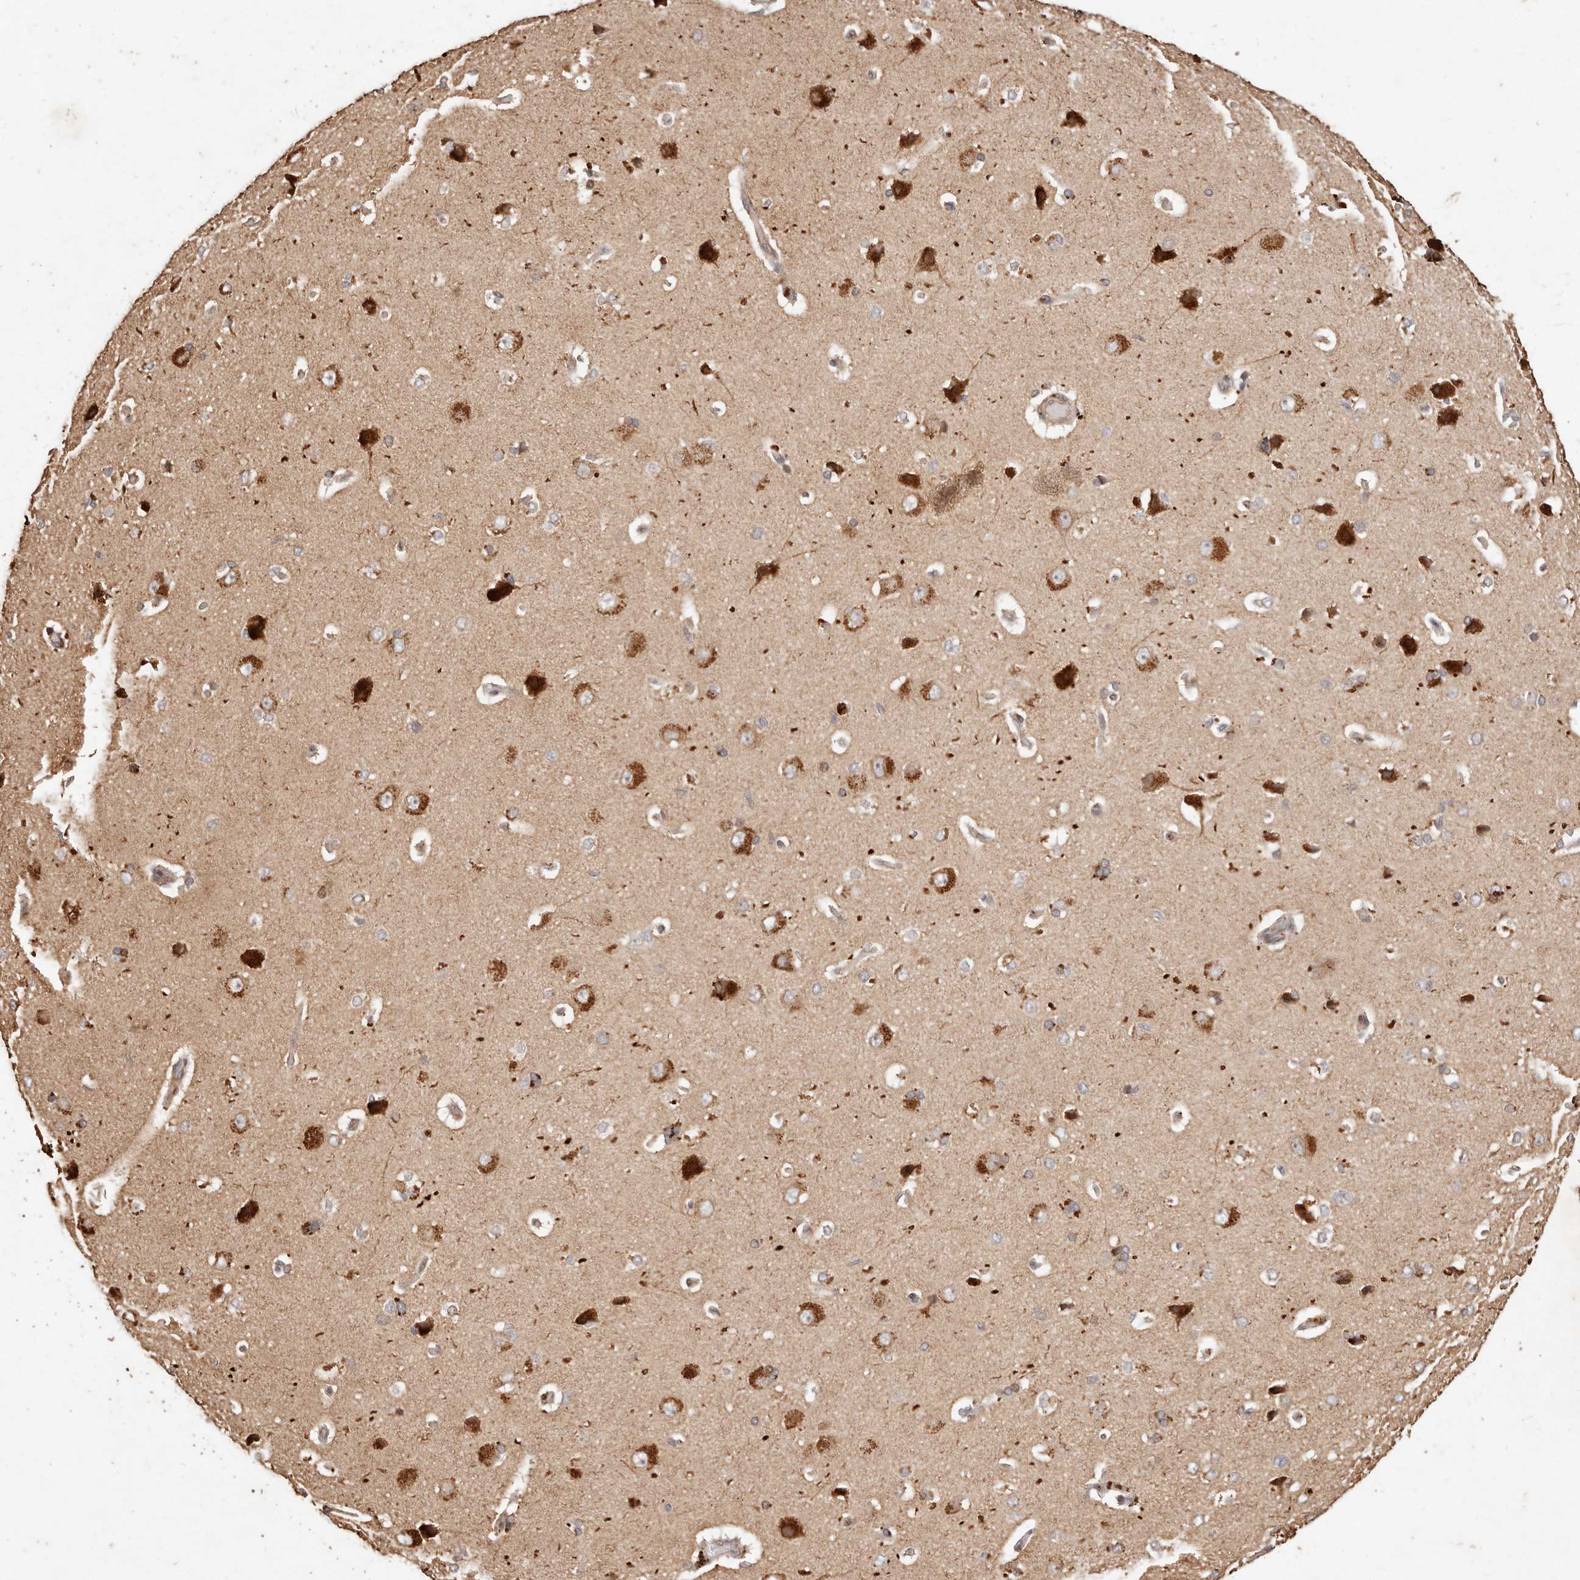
{"staining": {"intensity": "weak", "quantity": "25%-75%", "location": "cytoplasmic/membranous"}, "tissue": "cerebral cortex", "cell_type": "Endothelial cells", "image_type": "normal", "snomed": [{"axis": "morphology", "description": "Normal tissue, NOS"}, {"axis": "topography", "description": "Cerebral cortex"}], "caption": "Normal cerebral cortex was stained to show a protein in brown. There is low levels of weak cytoplasmic/membranous staining in approximately 25%-75% of endothelial cells.", "gene": "KIF9", "patient": {"sex": "male", "age": 62}}